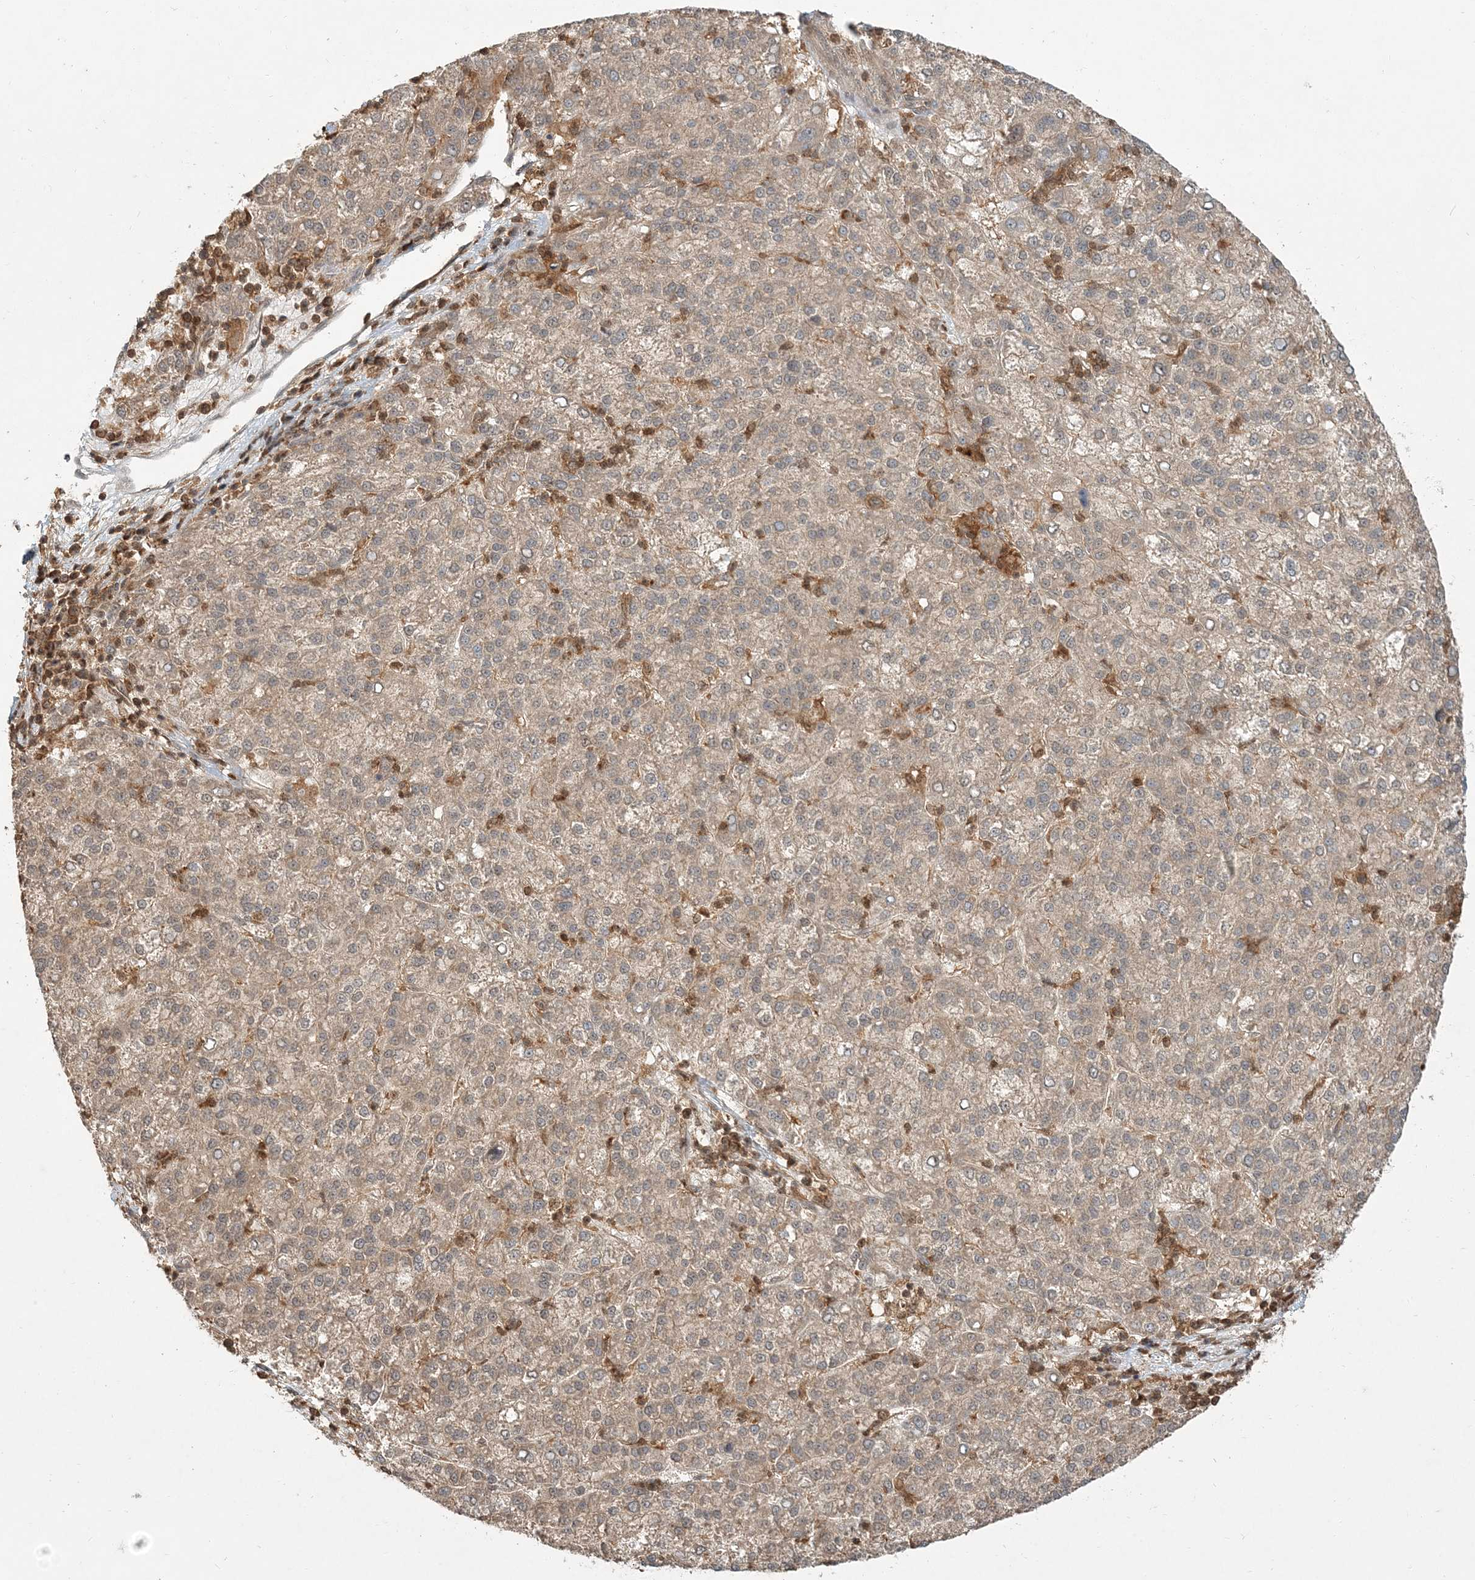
{"staining": {"intensity": "weak", "quantity": ">75%", "location": "cytoplasmic/membranous"}, "tissue": "liver cancer", "cell_type": "Tumor cells", "image_type": "cancer", "snomed": [{"axis": "morphology", "description": "Carcinoma, Hepatocellular, NOS"}, {"axis": "topography", "description": "Liver"}], "caption": "Brown immunohistochemical staining in human liver cancer (hepatocellular carcinoma) shows weak cytoplasmic/membranous staining in about >75% of tumor cells. Nuclei are stained in blue.", "gene": "CAB39", "patient": {"sex": "female", "age": 58}}